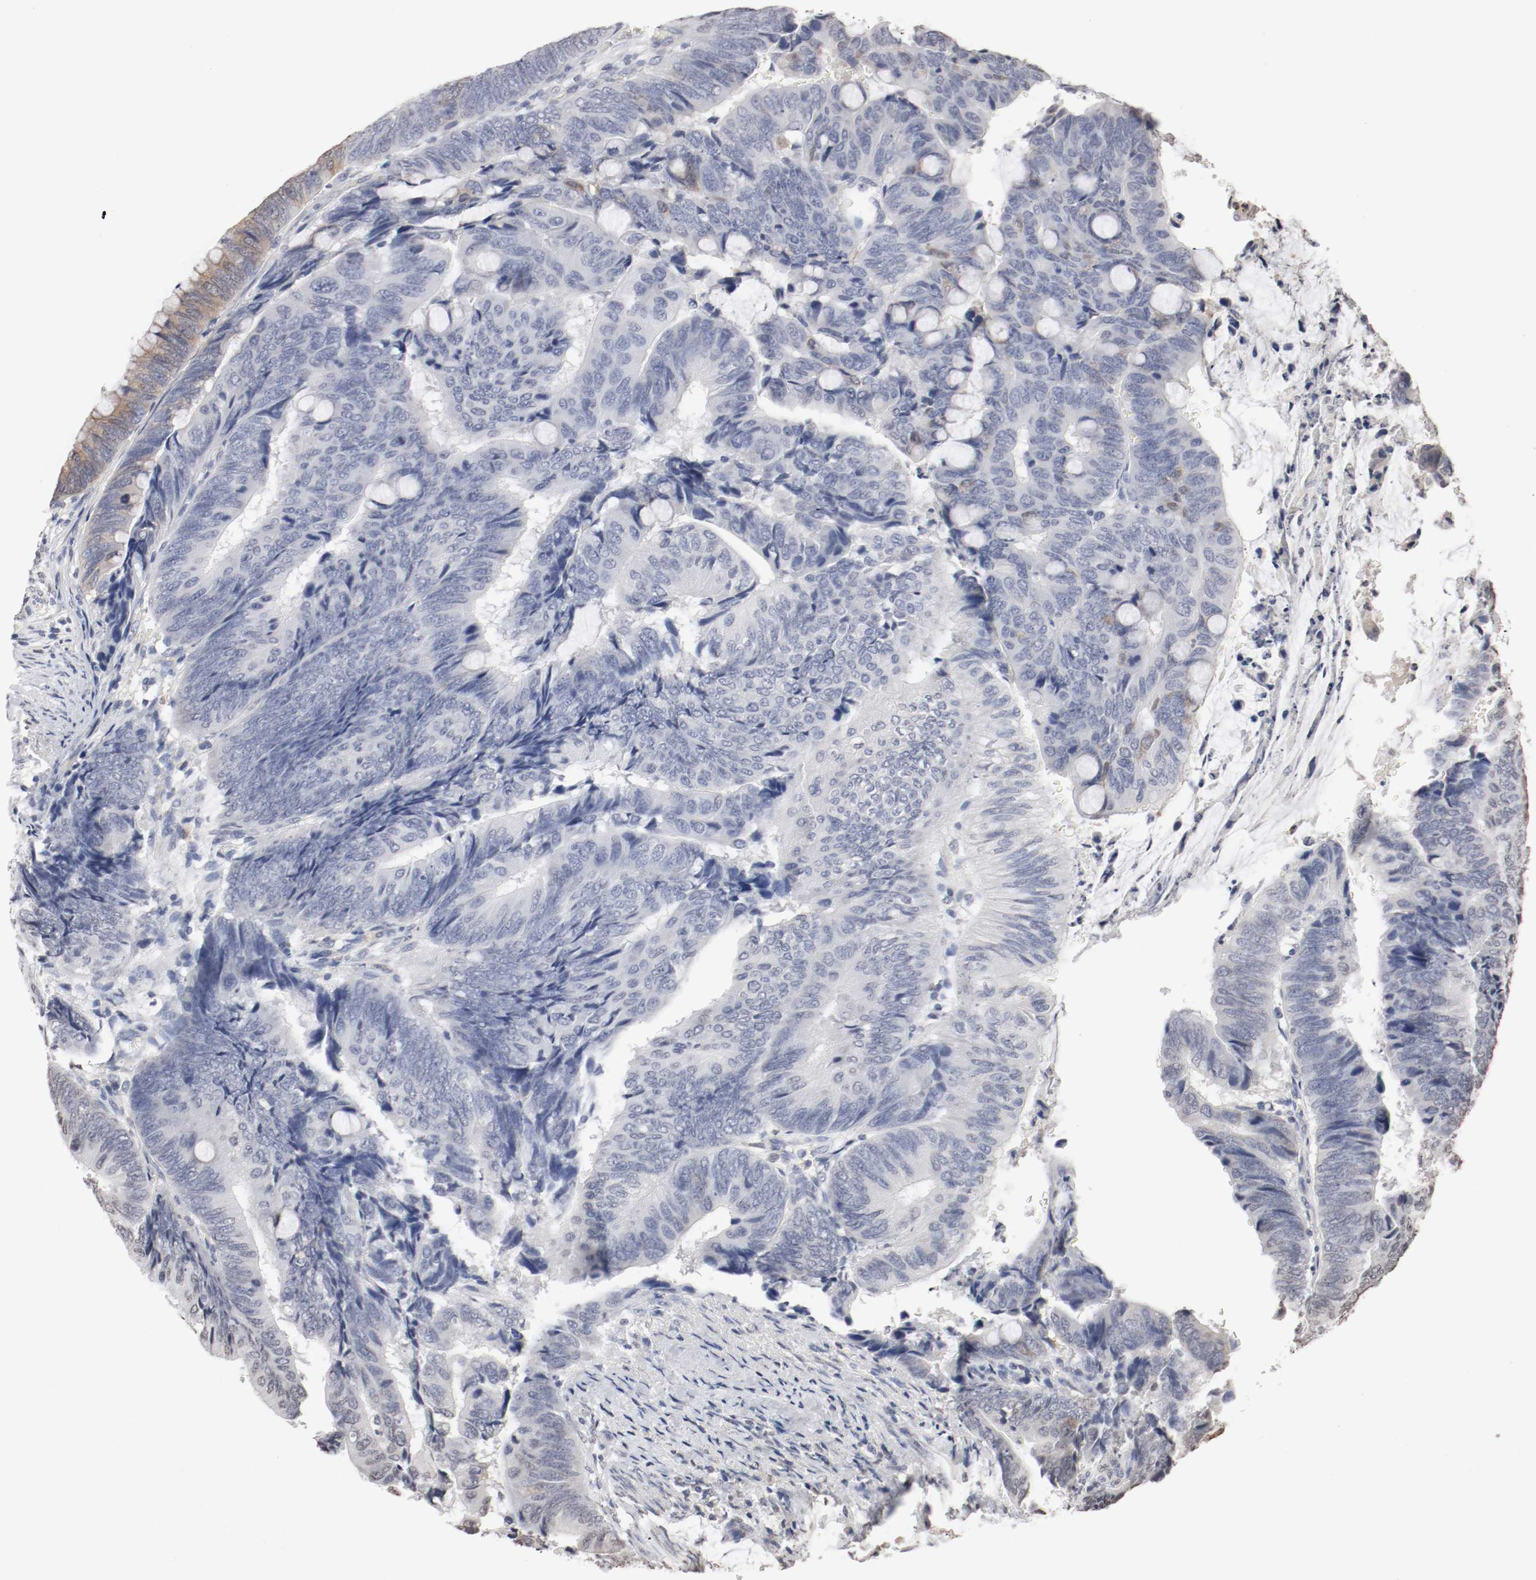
{"staining": {"intensity": "weak", "quantity": "<25%", "location": "cytoplasmic/membranous"}, "tissue": "colorectal cancer", "cell_type": "Tumor cells", "image_type": "cancer", "snomed": [{"axis": "morphology", "description": "Normal tissue, NOS"}, {"axis": "morphology", "description": "Adenocarcinoma, NOS"}, {"axis": "topography", "description": "Rectum"}, {"axis": "topography", "description": "Peripheral nerve tissue"}], "caption": "IHC of human adenocarcinoma (colorectal) displays no positivity in tumor cells. (IHC, brightfield microscopy, high magnification).", "gene": "WASL", "patient": {"sex": "male", "age": 92}}